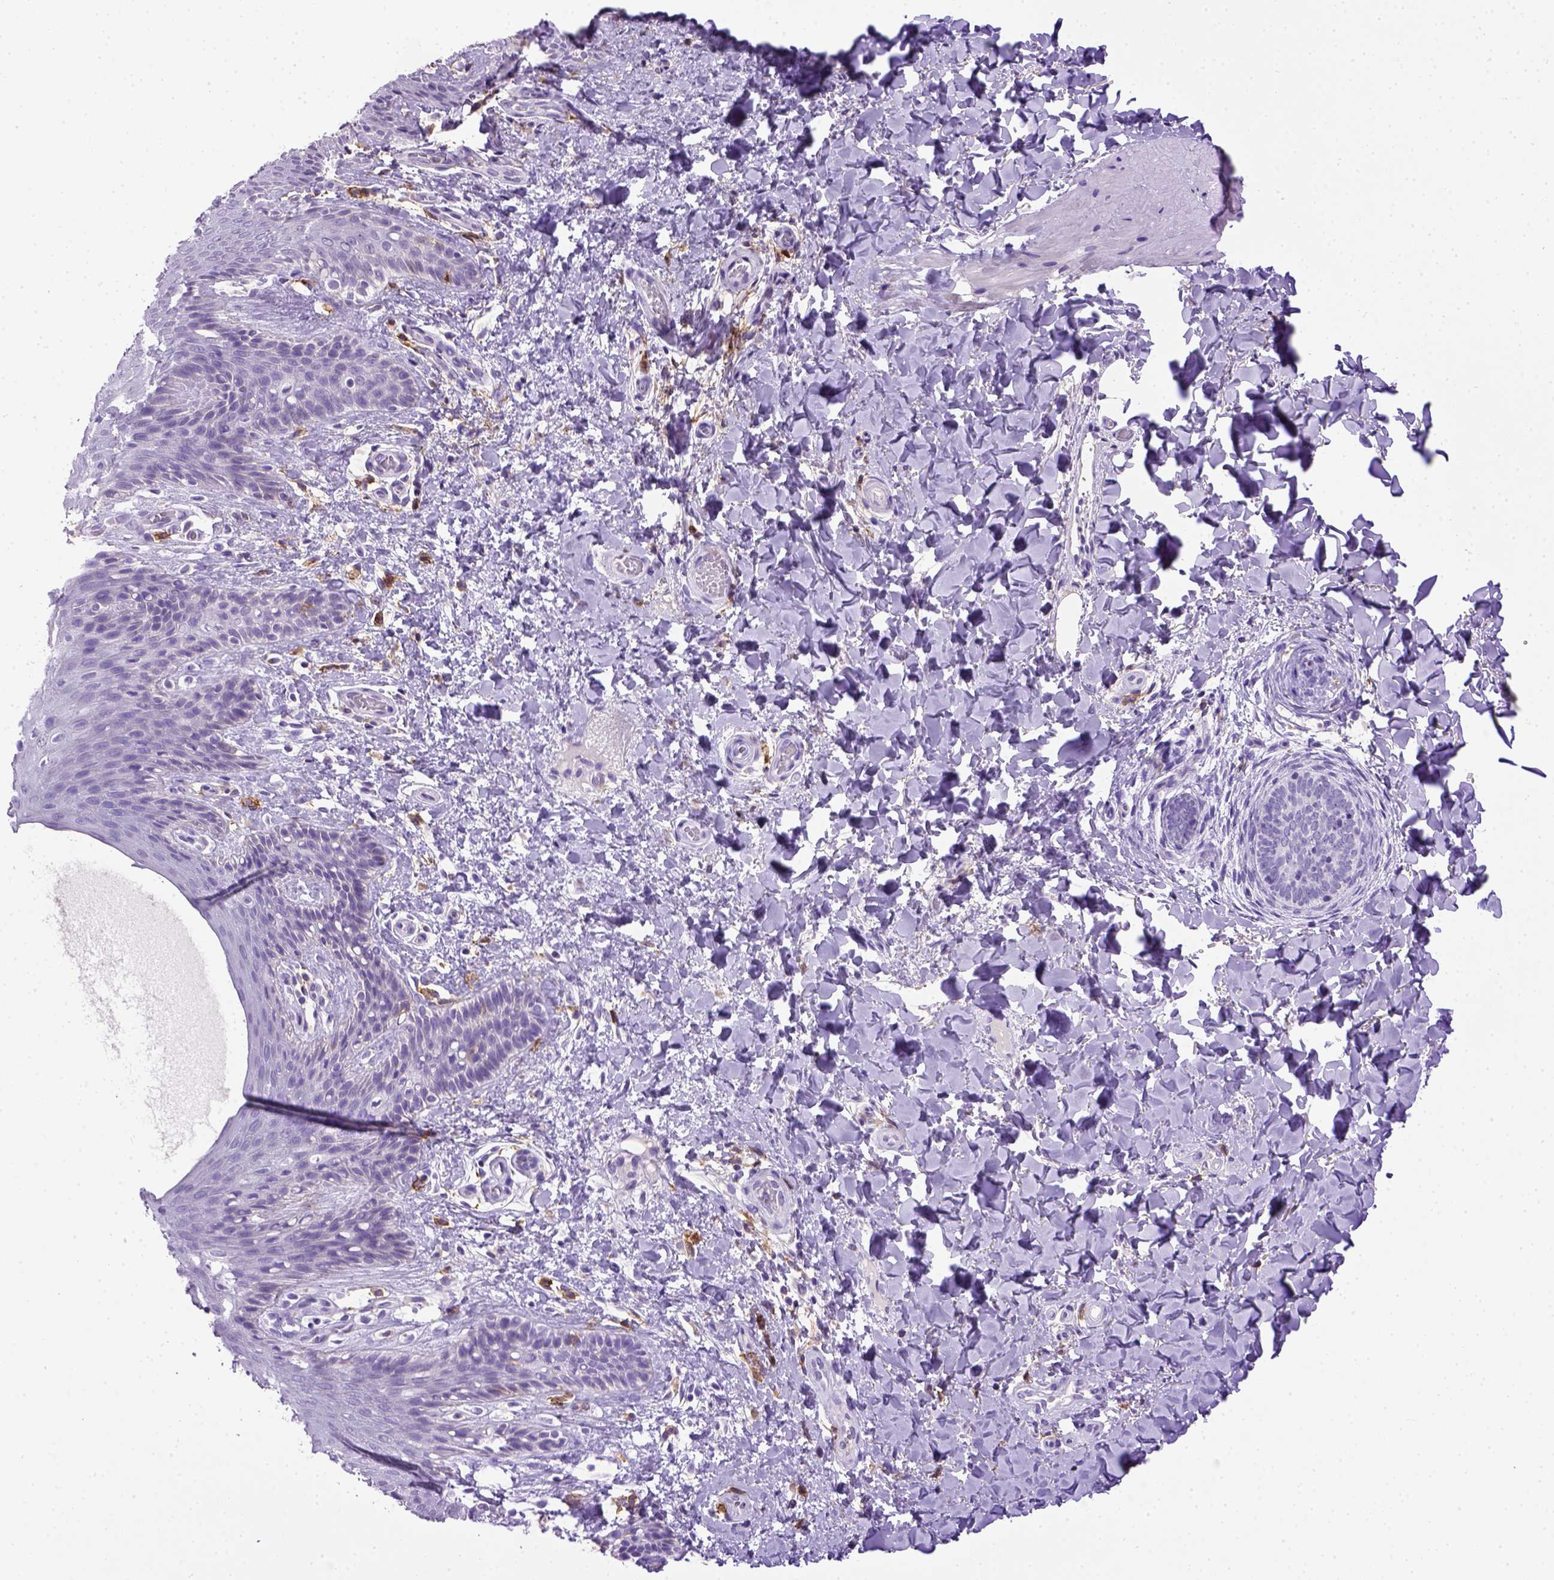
{"staining": {"intensity": "negative", "quantity": "none", "location": "none"}, "tissue": "skin", "cell_type": "Epidermal cells", "image_type": "normal", "snomed": [{"axis": "morphology", "description": "Normal tissue, NOS"}, {"axis": "topography", "description": "Anal"}], "caption": "A high-resolution histopathology image shows immunohistochemistry (IHC) staining of unremarkable skin, which displays no significant staining in epidermal cells.", "gene": "ITGAX", "patient": {"sex": "male", "age": 36}}